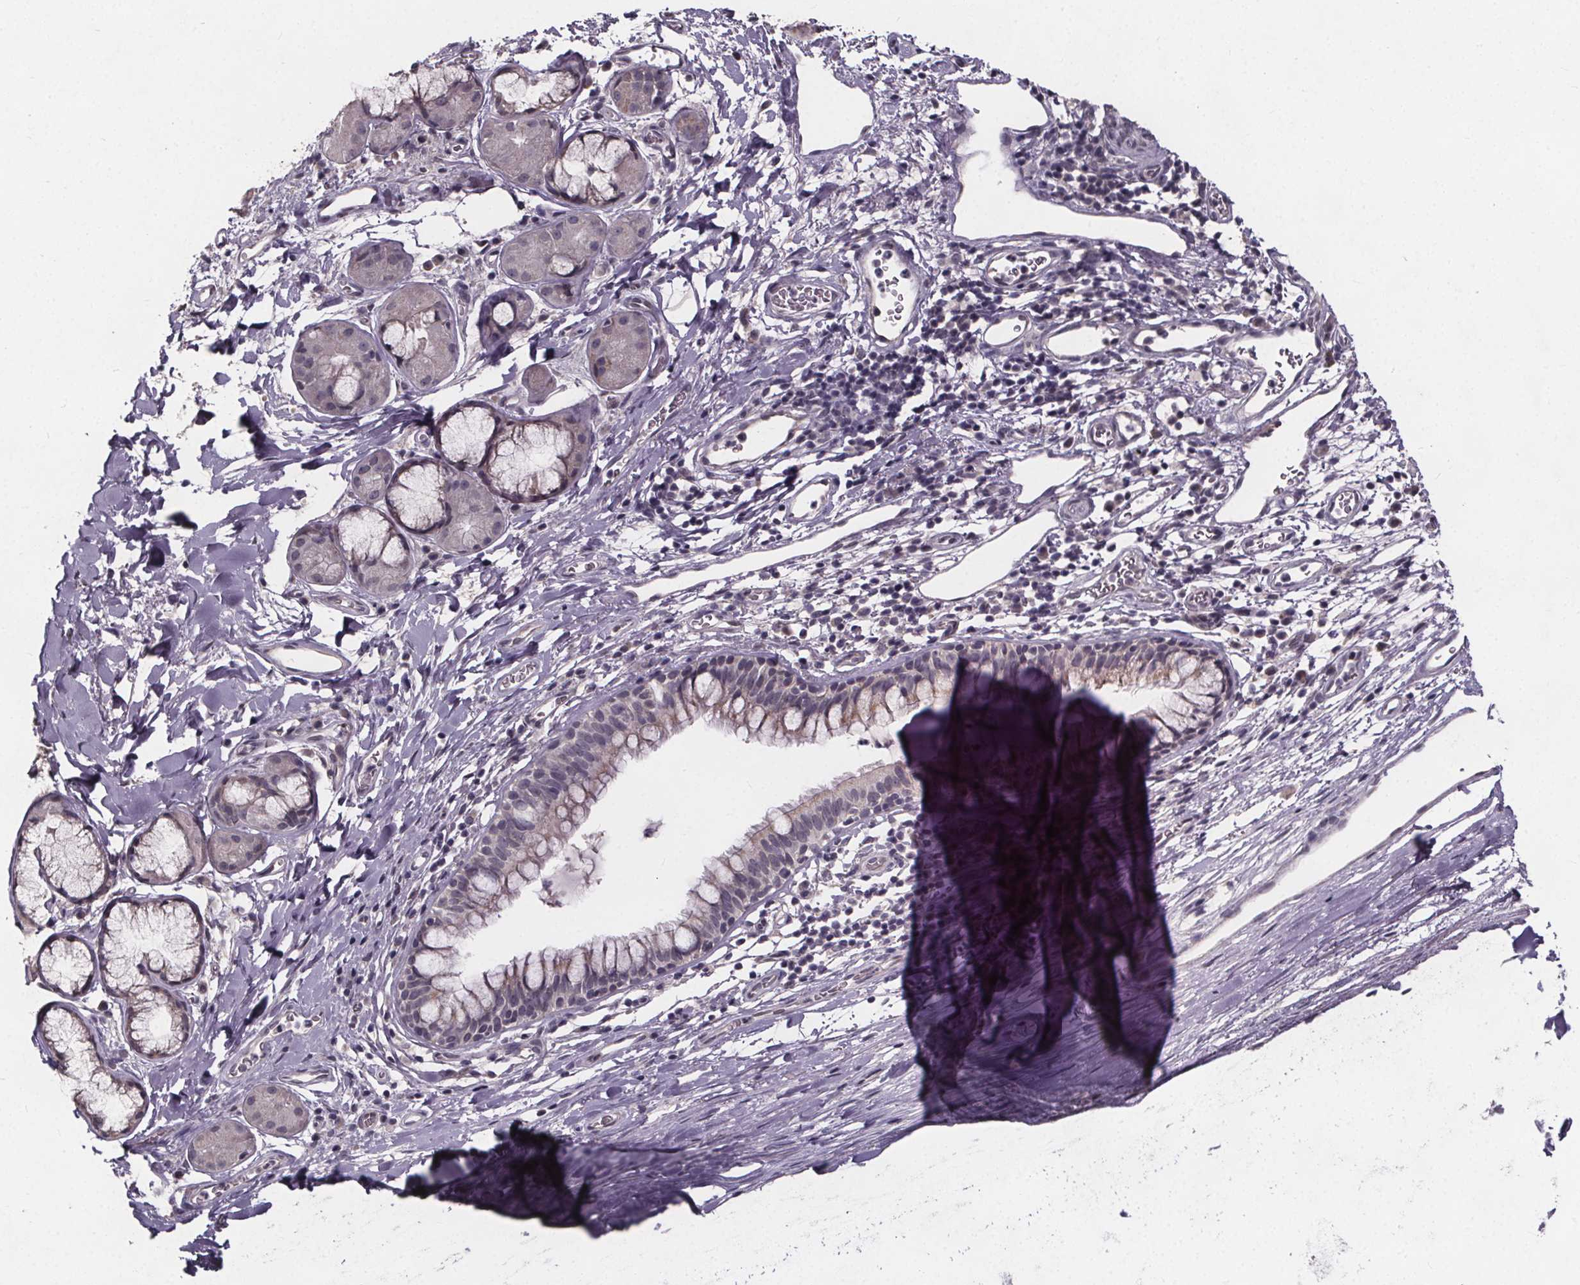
{"staining": {"intensity": "weak", "quantity": "<25%", "location": "cytoplasmic/membranous"}, "tissue": "bronchus", "cell_type": "Respiratory epithelial cells", "image_type": "normal", "snomed": [{"axis": "morphology", "description": "Normal tissue, NOS"}, {"axis": "topography", "description": "Cartilage tissue"}, {"axis": "topography", "description": "Bronchus"}], "caption": "A micrograph of bronchus stained for a protein shows no brown staining in respiratory epithelial cells. (DAB (3,3'-diaminobenzidine) immunohistochemistry (IHC) with hematoxylin counter stain).", "gene": "FAM181B", "patient": {"sex": "male", "age": 58}}